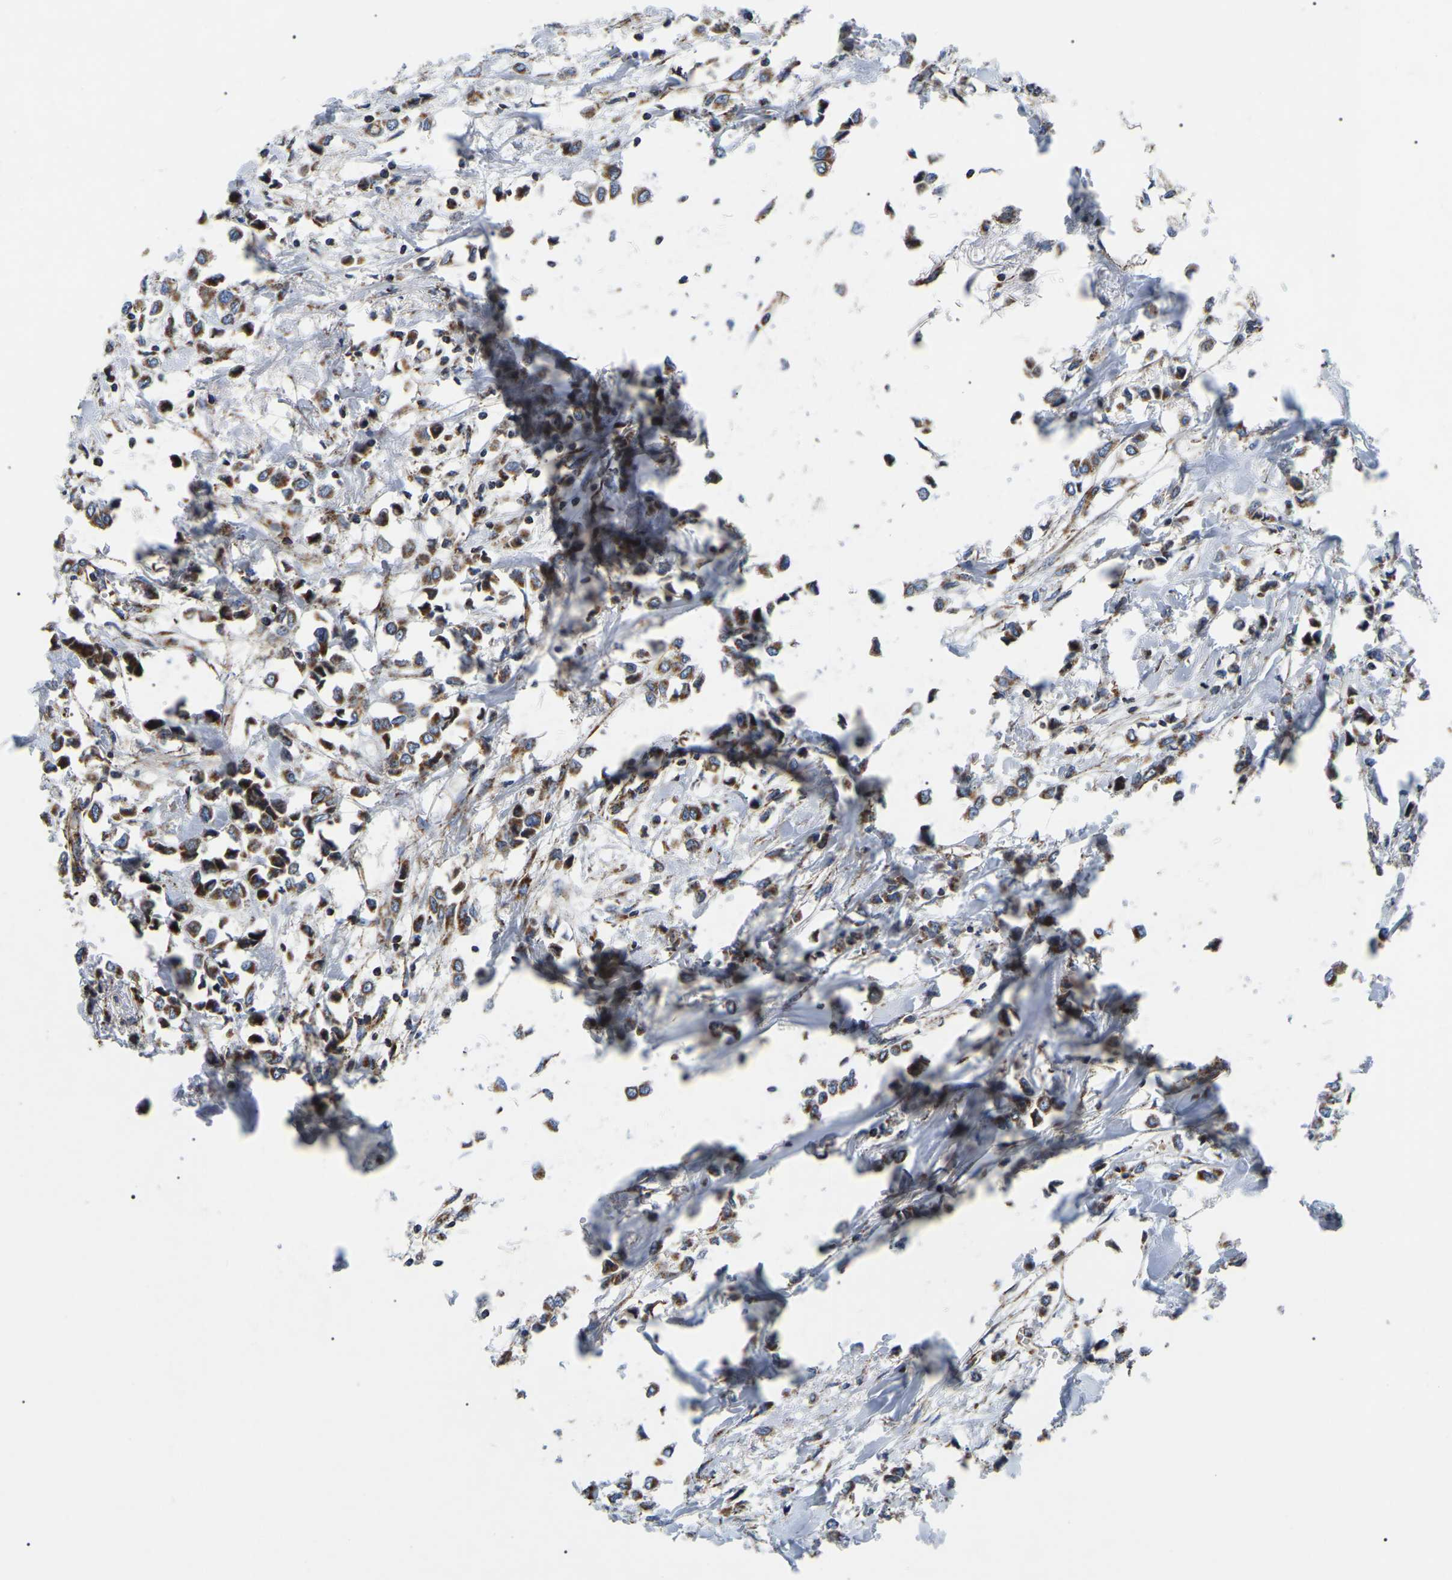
{"staining": {"intensity": "moderate", "quantity": ">75%", "location": "cytoplasmic/membranous"}, "tissue": "breast cancer", "cell_type": "Tumor cells", "image_type": "cancer", "snomed": [{"axis": "morphology", "description": "Lobular carcinoma"}, {"axis": "topography", "description": "Breast"}], "caption": "Moderate cytoplasmic/membranous positivity is appreciated in approximately >75% of tumor cells in breast lobular carcinoma. (DAB IHC with brightfield microscopy, high magnification).", "gene": "PPM1E", "patient": {"sex": "female", "age": 51}}